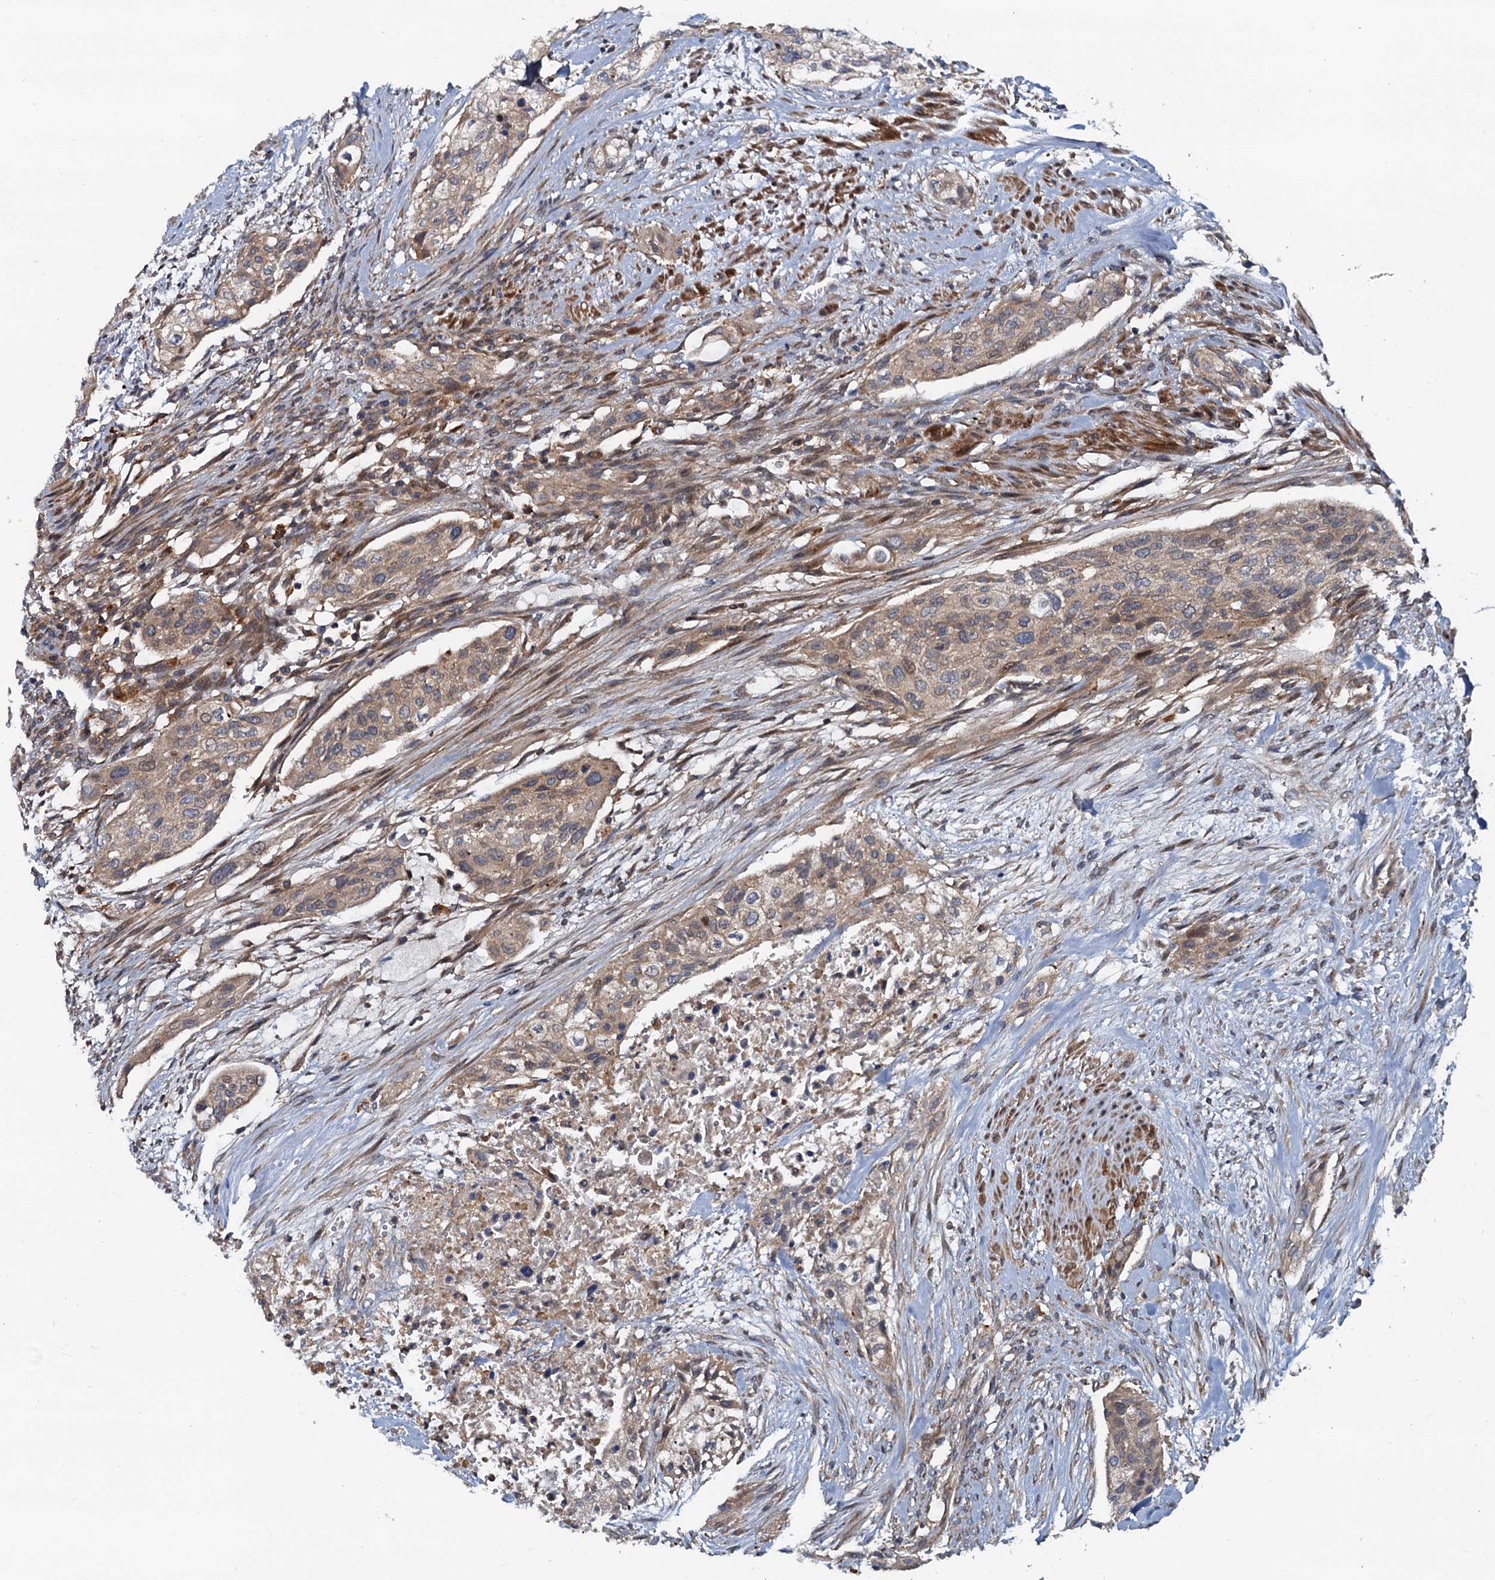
{"staining": {"intensity": "weak", "quantity": ">75%", "location": "cytoplasmic/membranous"}, "tissue": "urothelial cancer", "cell_type": "Tumor cells", "image_type": "cancer", "snomed": [{"axis": "morphology", "description": "Urothelial carcinoma, High grade"}, {"axis": "topography", "description": "Urinary bladder"}], "caption": "Human urothelial cancer stained with a protein marker demonstrates weak staining in tumor cells.", "gene": "EFL1", "patient": {"sex": "male", "age": 35}}